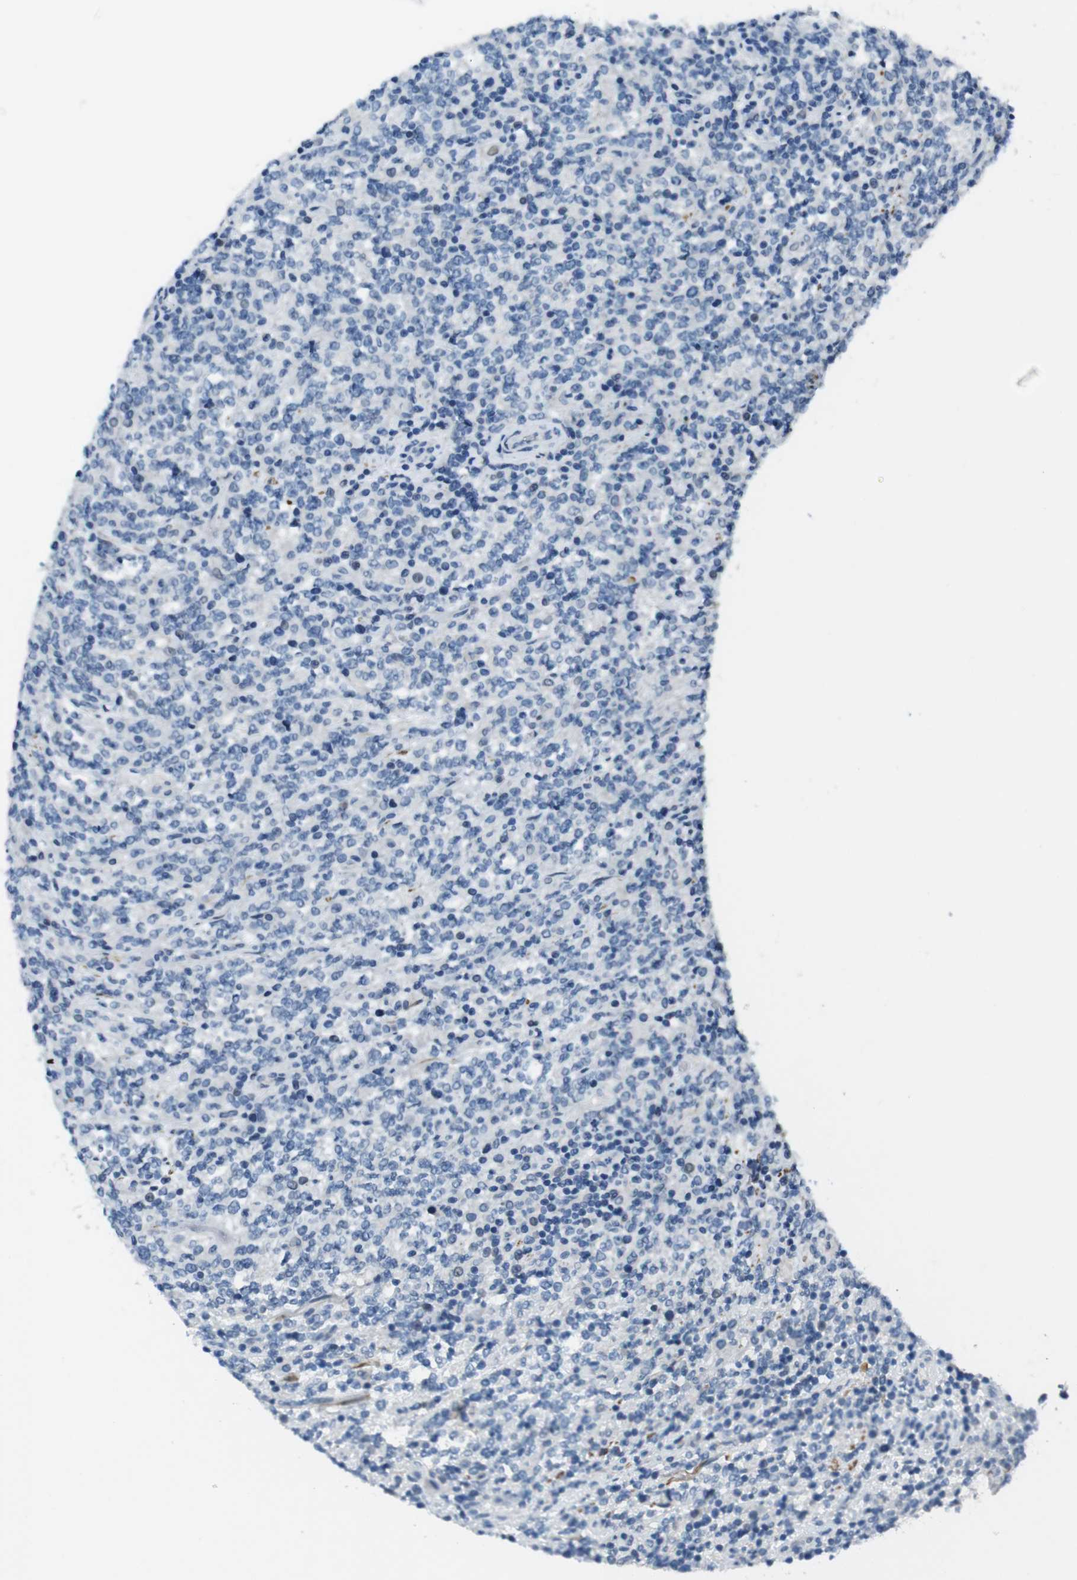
{"staining": {"intensity": "negative", "quantity": "none", "location": "none"}, "tissue": "lymphoma", "cell_type": "Tumor cells", "image_type": "cancer", "snomed": [{"axis": "morphology", "description": "Malignant lymphoma, non-Hodgkin's type, High grade"}, {"axis": "topography", "description": "Soft tissue"}], "caption": "Immunohistochemistry histopathology image of neoplastic tissue: human malignant lymphoma, non-Hodgkin's type (high-grade) stained with DAB (3,3'-diaminobenzidine) reveals no significant protein positivity in tumor cells.", "gene": "HRH2", "patient": {"sex": "male", "age": 18}}